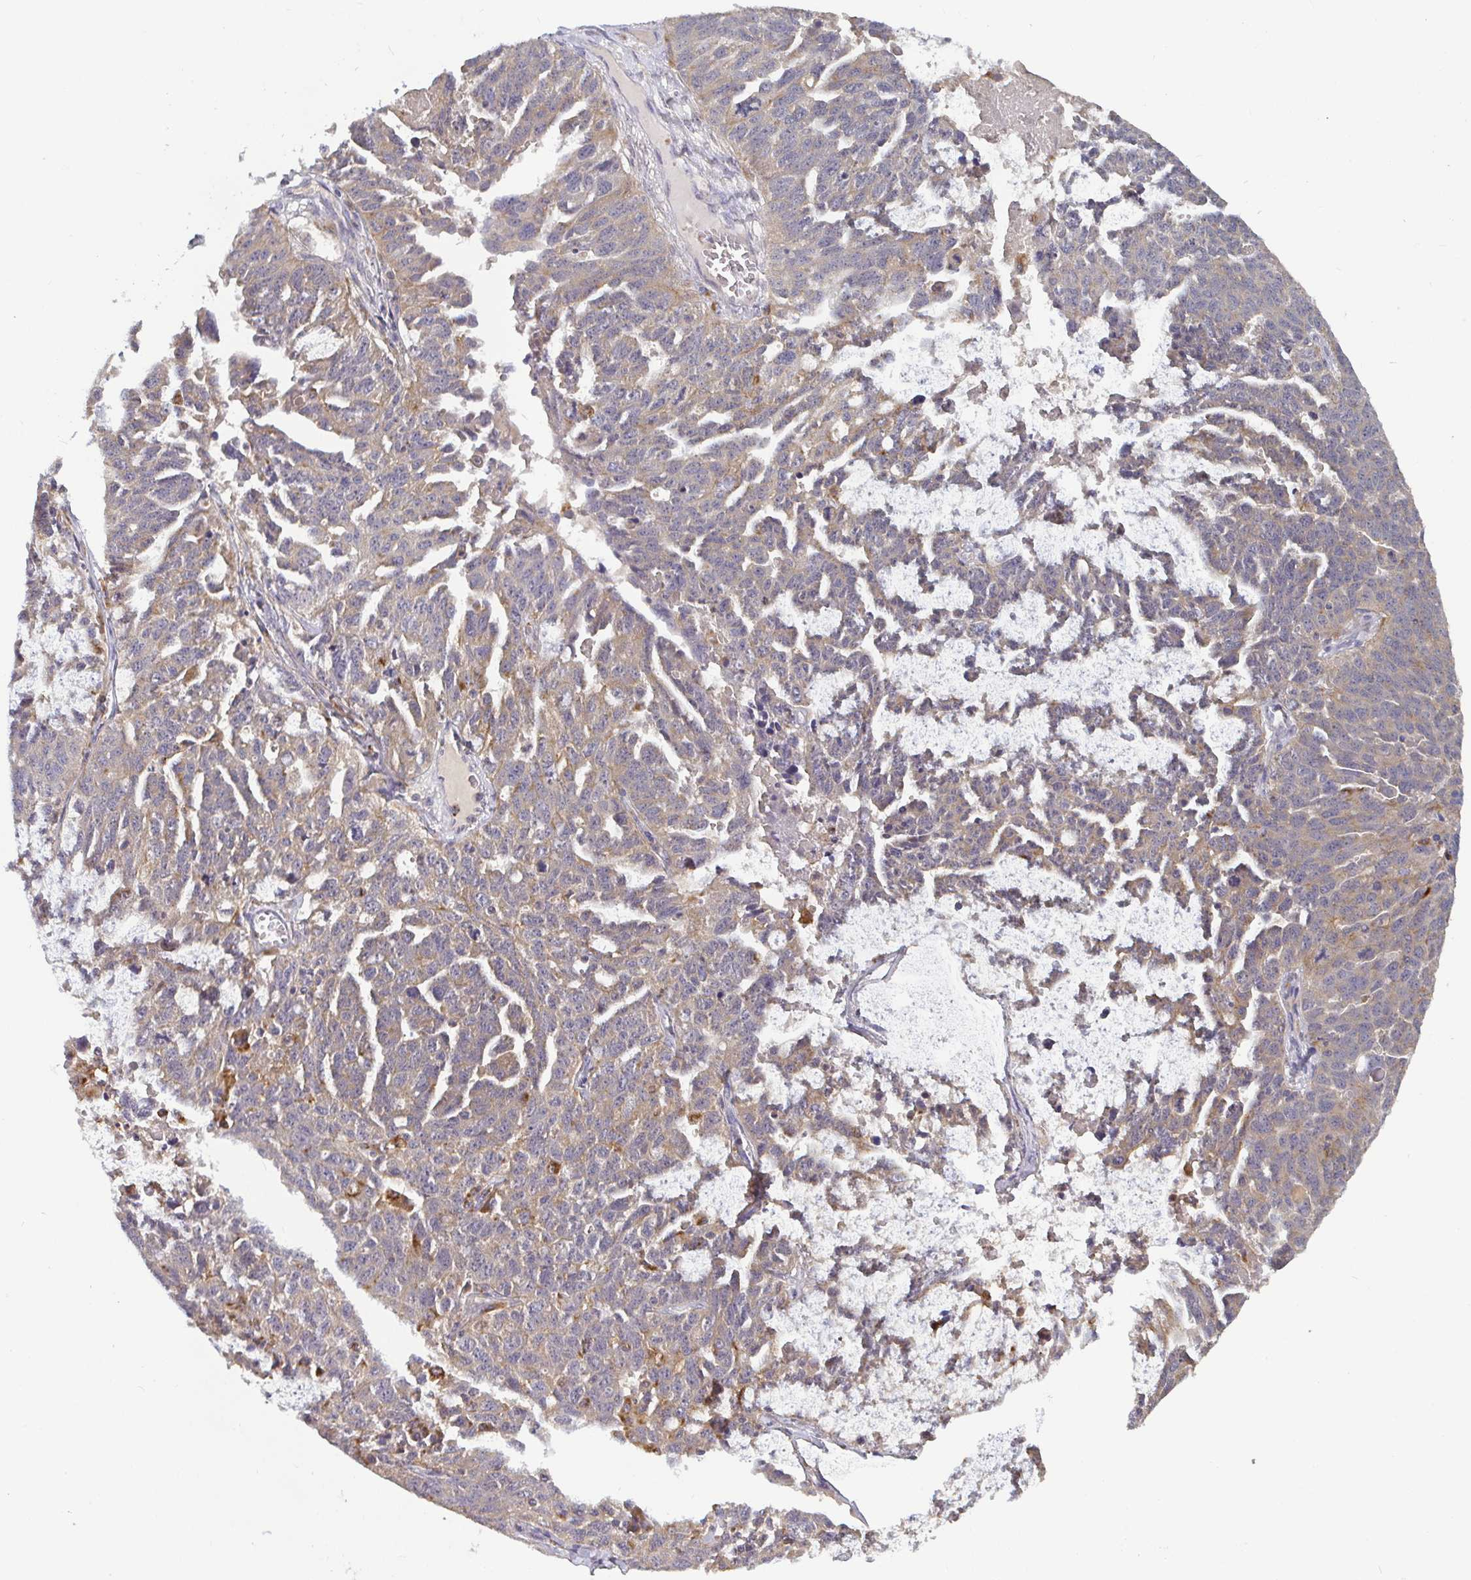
{"staining": {"intensity": "negative", "quantity": "none", "location": "none"}, "tissue": "ovarian cancer", "cell_type": "Tumor cells", "image_type": "cancer", "snomed": [{"axis": "morphology", "description": "Cystadenocarcinoma, serous, NOS"}, {"axis": "topography", "description": "Ovary"}], "caption": "Immunohistochemistry (IHC) image of serous cystadenocarcinoma (ovarian) stained for a protein (brown), which shows no expression in tumor cells. (Brightfield microscopy of DAB immunohistochemistry (IHC) at high magnification).", "gene": "CDH18", "patient": {"sex": "female", "age": 71}}